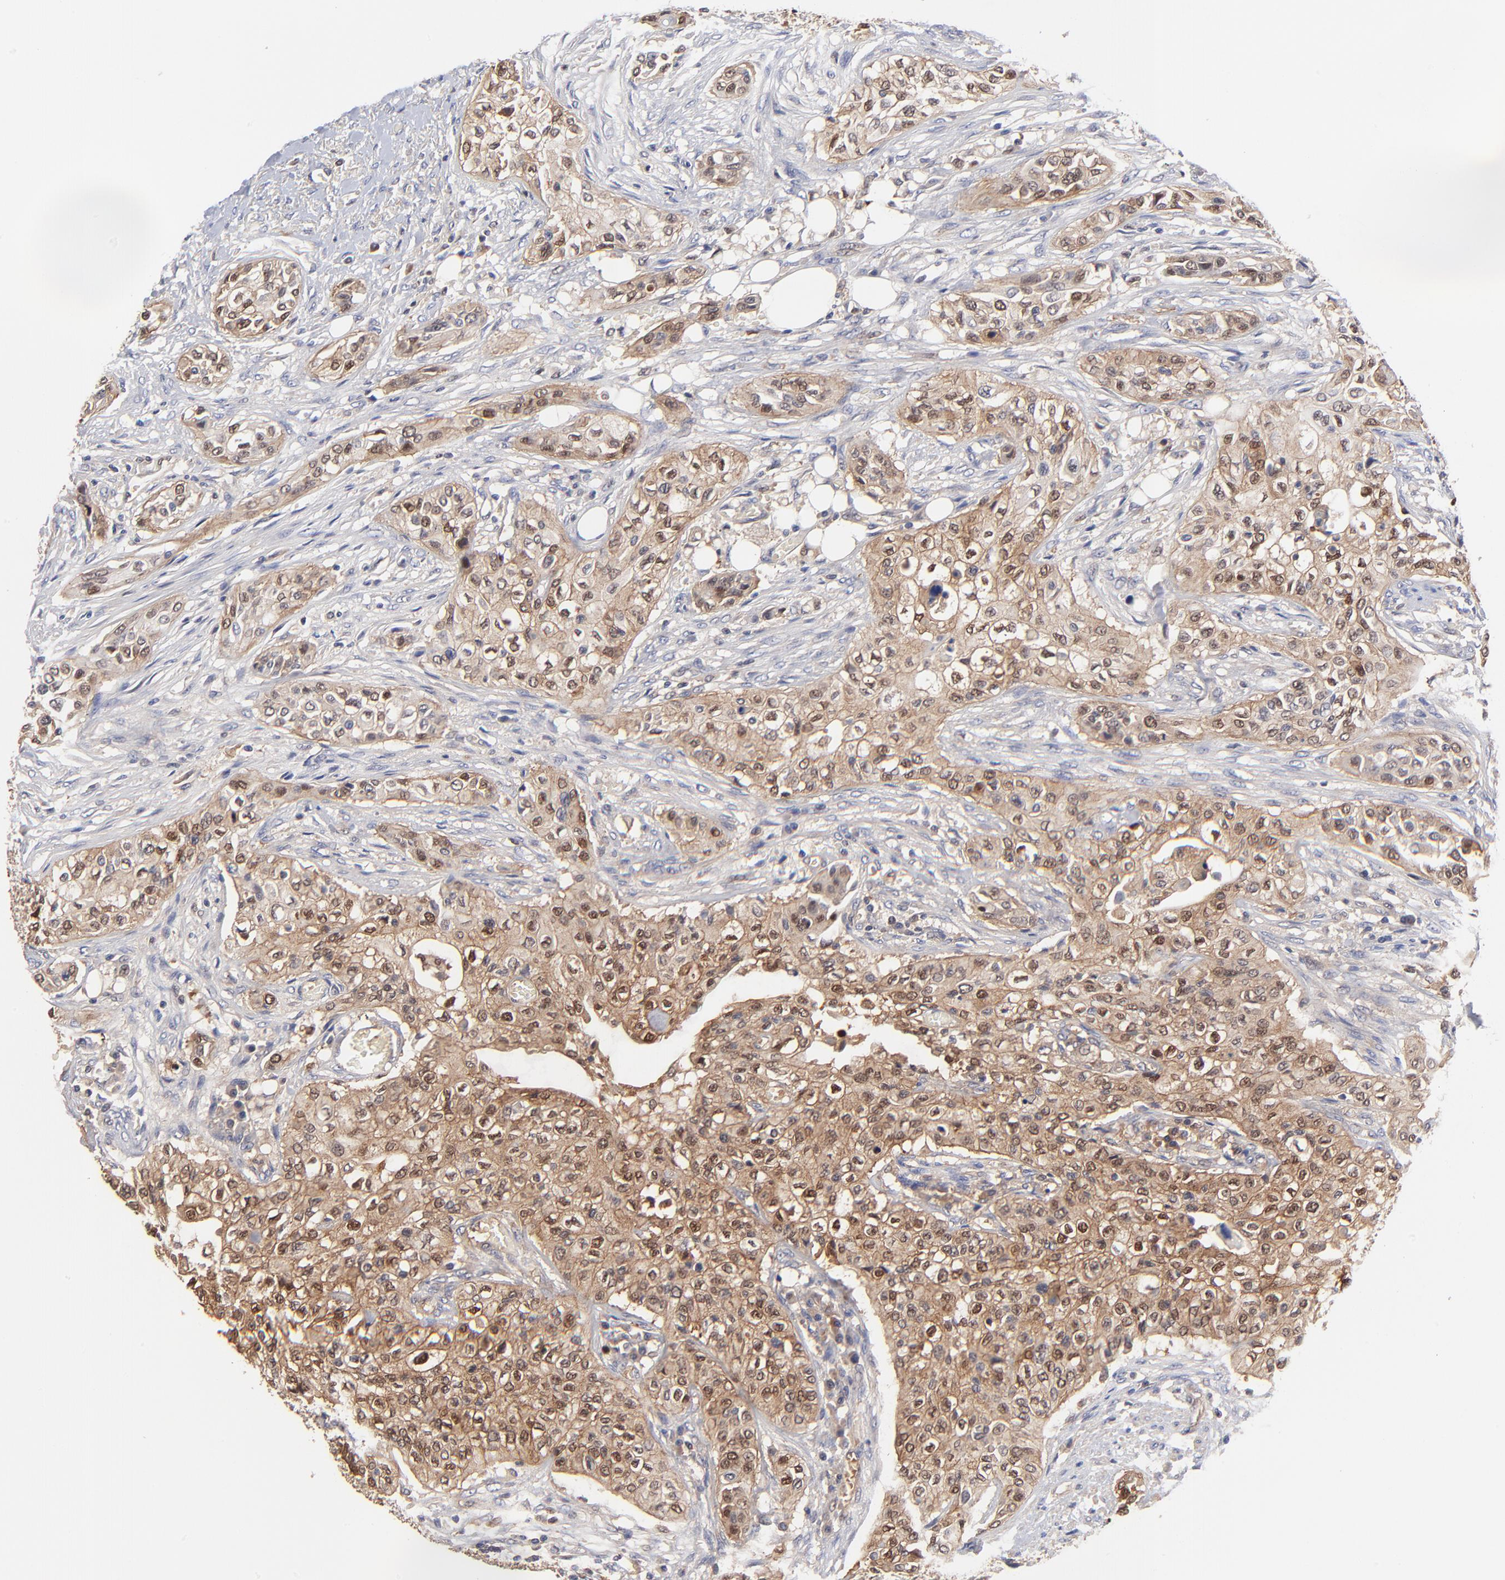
{"staining": {"intensity": "moderate", "quantity": "25%-75%", "location": "cytoplasmic/membranous,nuclear"}, "tissue": "urothelial cancer", "cell_type": "Tumor cells", "image_type": "cancer", "snomed": [{"axis": "morphology", "description": "Urothelial carcinoma, High grade"}, {"axis": "topography", "description": "Urinary bladder"}], "caption": "Urothelial cancer was stained to show a protein in brown. There is medium levels of moderate cytoplasmic/membranous and nuclear positivity in about 25%-75% of tumor cells.", "gene": "DCTPP1", "patient": {"sex": "male", "age": 74}}